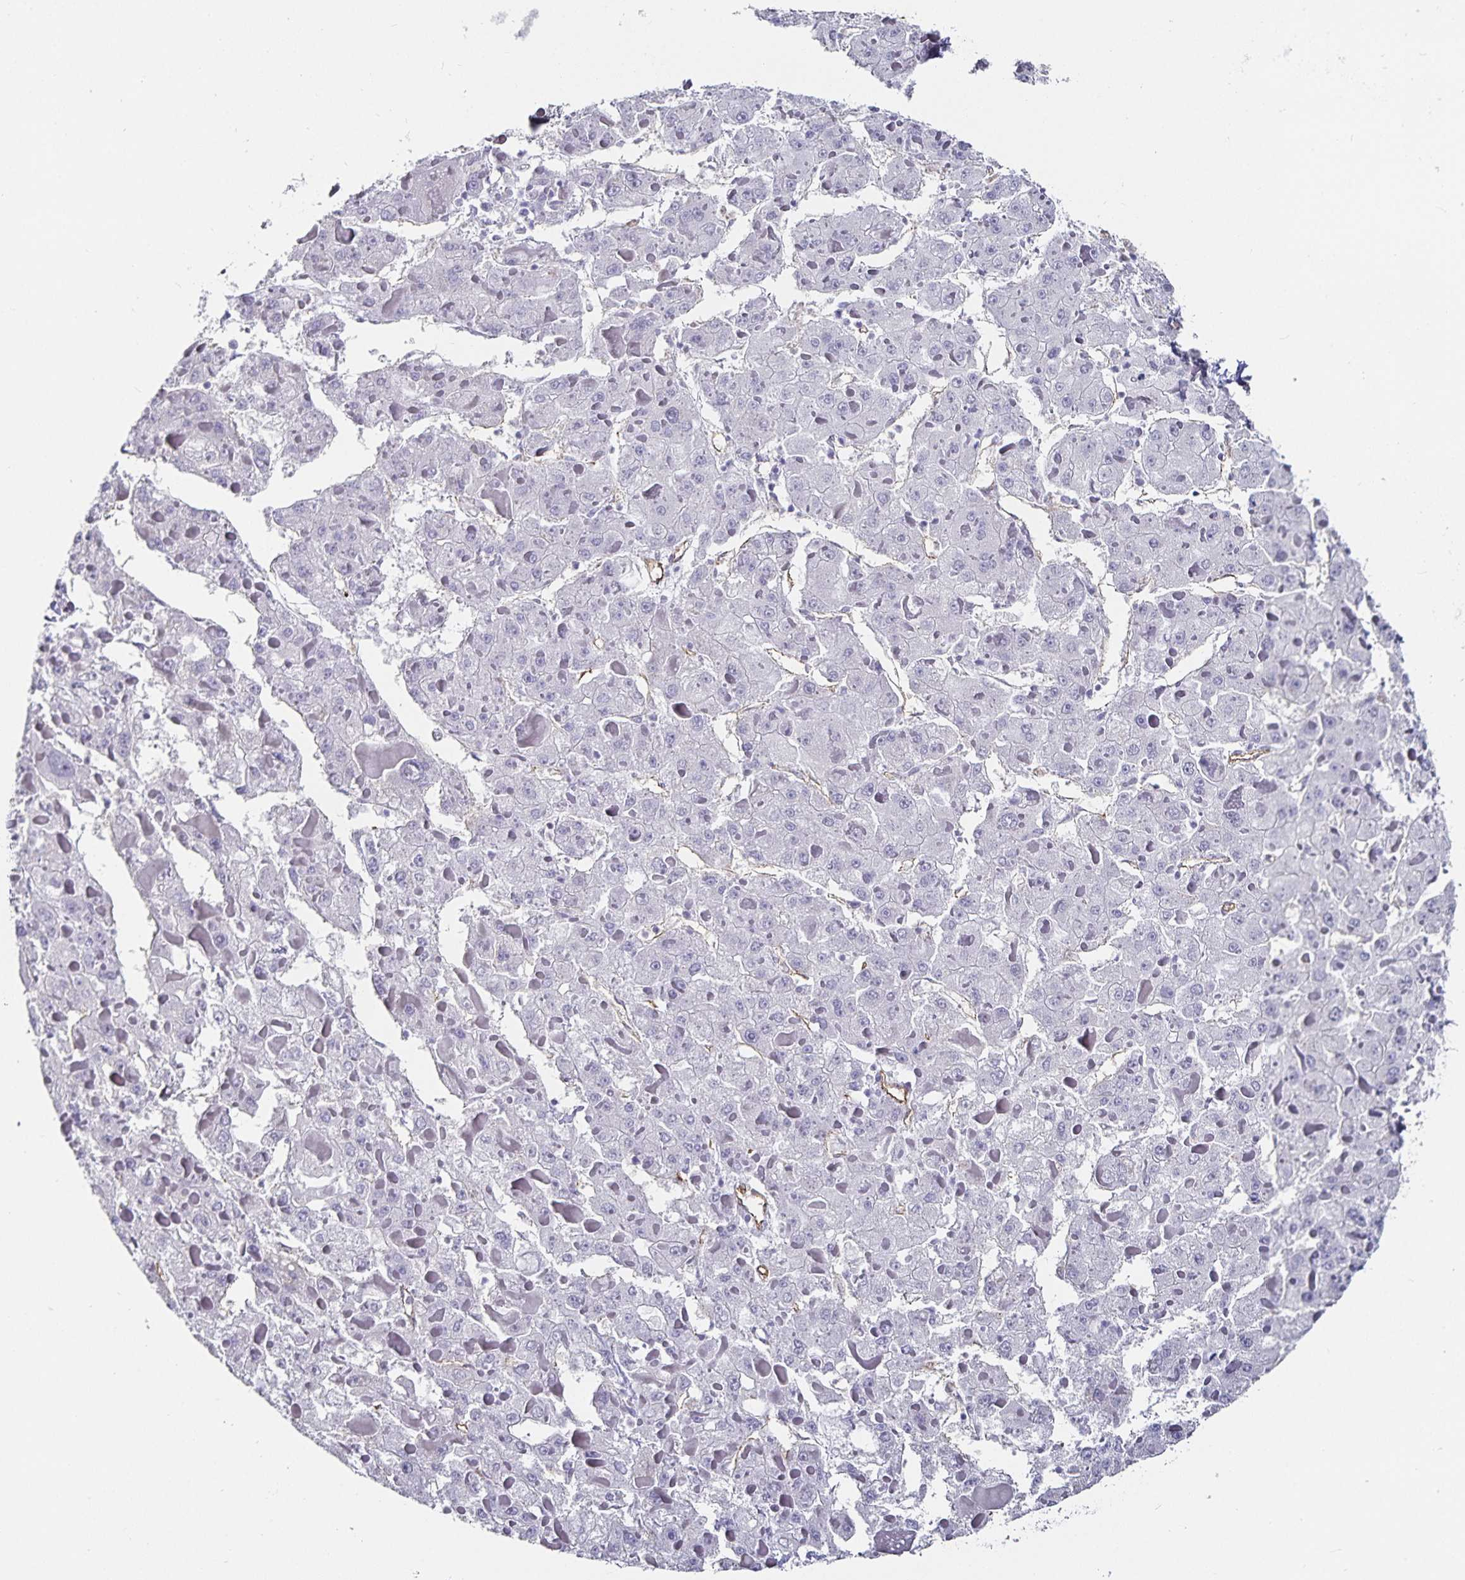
{"staining": {"intensity": "negative", "quantity": "none", "location": "none"}, "tissue": "liver cancer", "cell_type": "Tumor cells", "image_type": "cancer", "snomed": [{"axis": "morphology", "description": "Carcinoma, Hepatocellular, NOS"}, {"axis": "topography", "description": "Liver"}], "caption": "Histopathology image shows no significant protein positivity in tumor cells of hepatocellular carcinoma (liver).", "gene": "PODXL", "patient": {"sex": "female", "age": 73}}